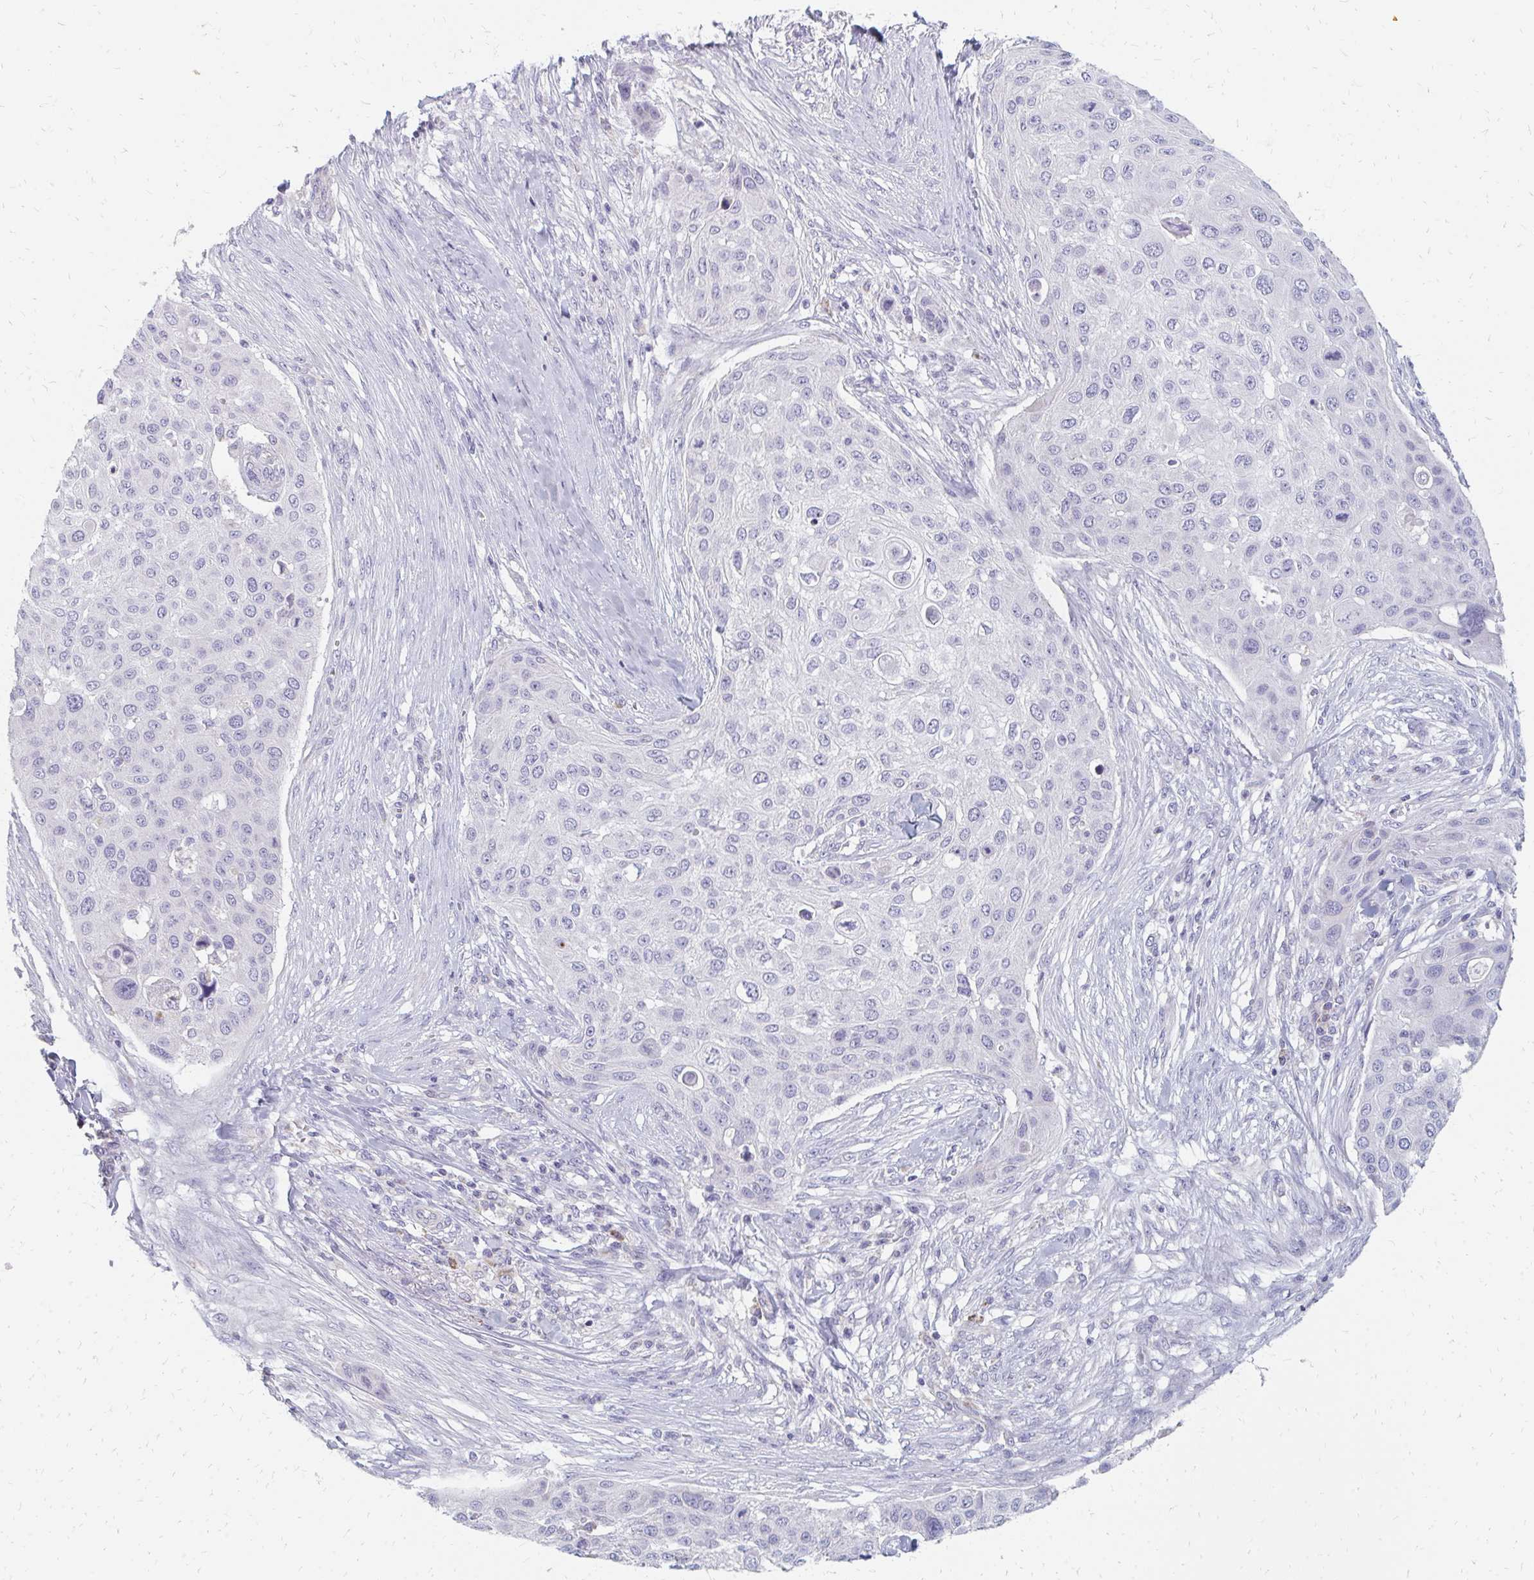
{"staining": {"intensity": "negative", "quantity": "none", "location": "none"}, "tissue": "skin cancer", "cell_type": "Tumor cells", "image_type": "cancer", "snomed": [{"axis": "morphology", "description": "Squamous cell carcinoma, NOS"}, {"axis": "topography", "description": "Skin"}], "caption": "A photomicrograph of skin cancer stained for a protein shows no brown staining in tumor cells. The staining is performed using DAB brown chromogen with nuclei counter-stained in using hematoxylin.", "gene": "OR10V1", "patient": {"sex": "female", "age": 87}}